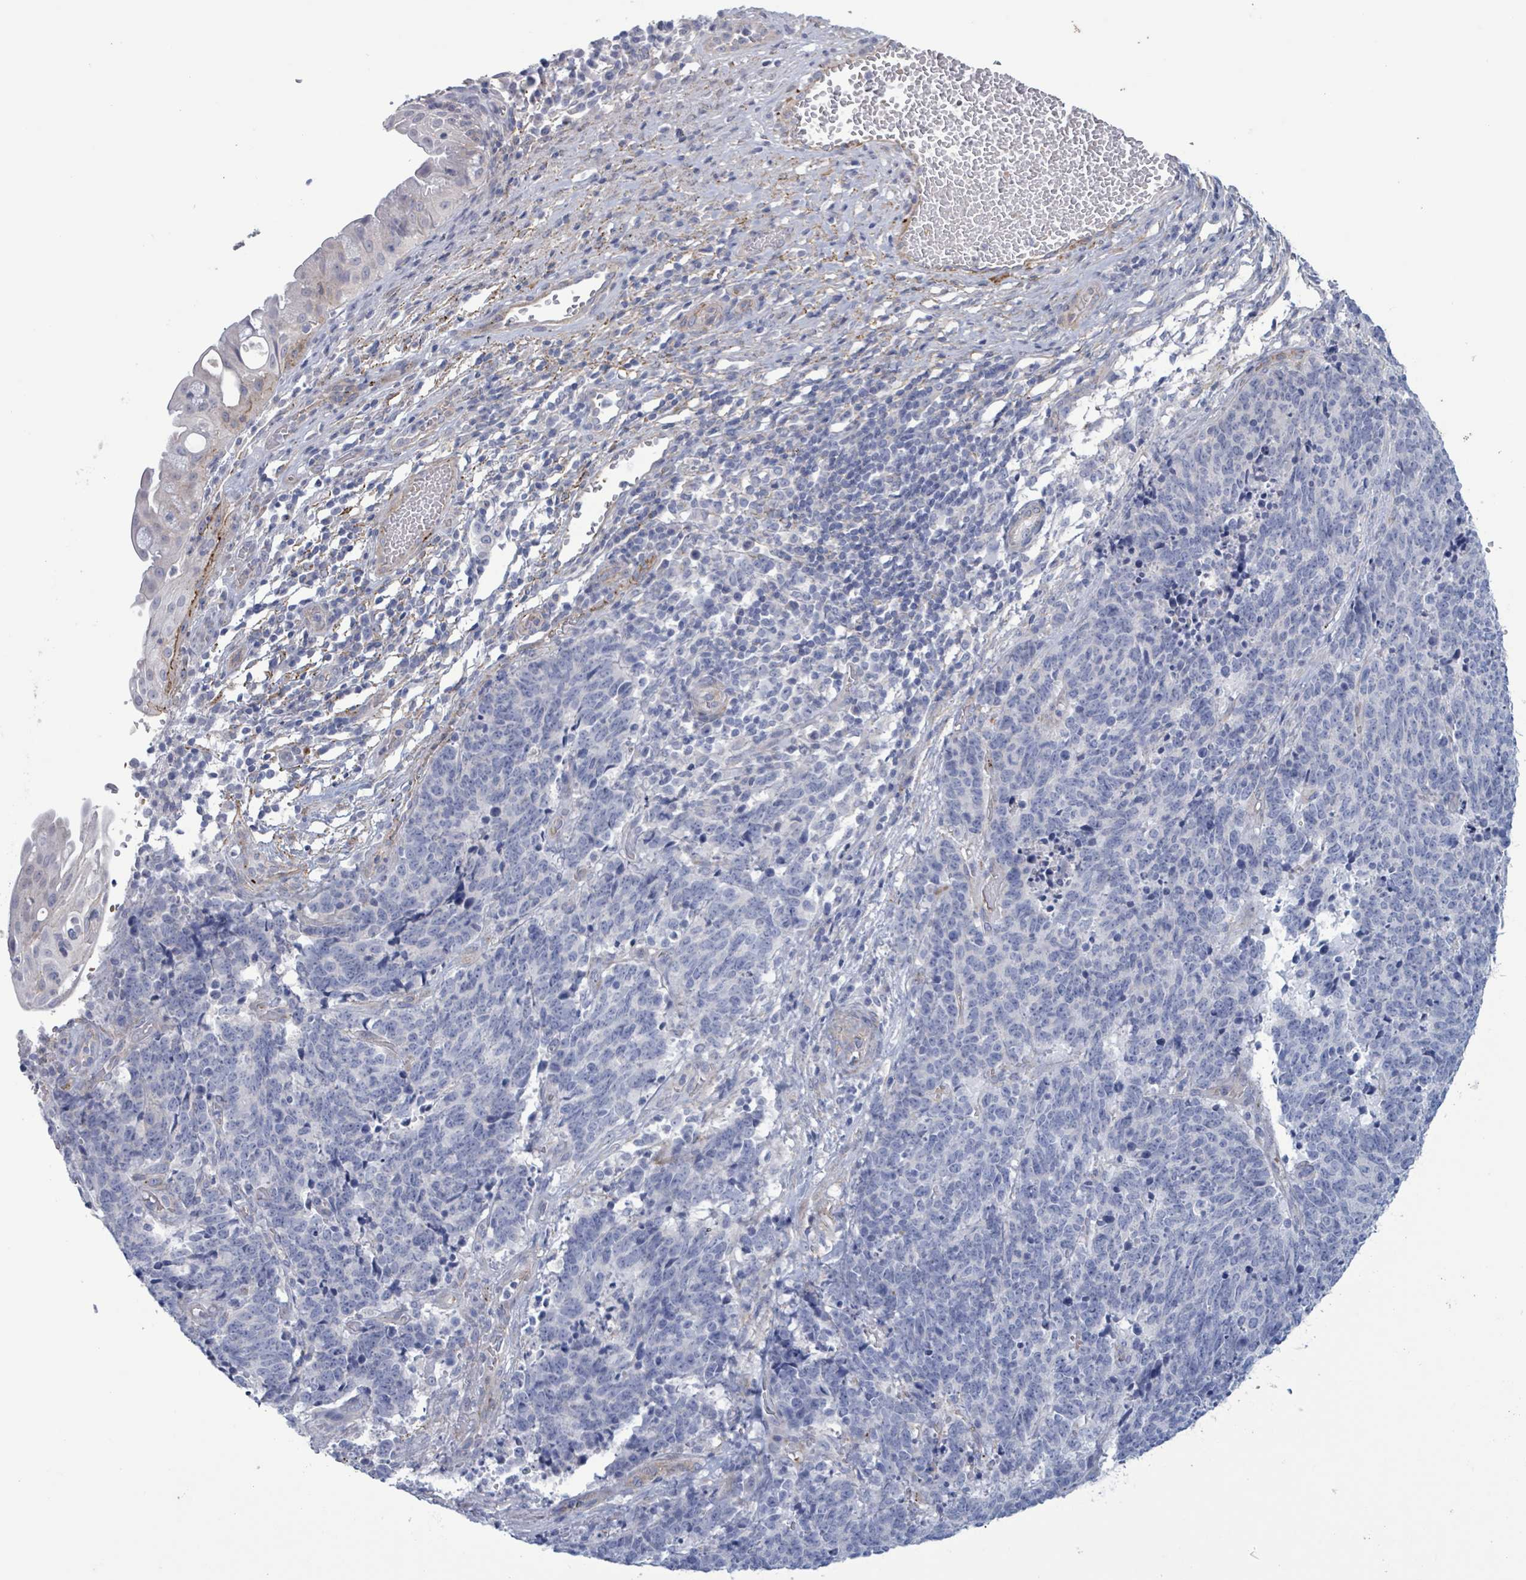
{"staining": {"intensity": "negative", "quantity": "none", "location": "none"}, "tissue": "cervical cancer", "cell_type": "Tumor cells", "image_type": "cancer", "snomed": [{"axis": "morphology", "description": "Squamous cell carcinoma, NOS"}, {"axis": "topography", "description": "Cervix"}], "caption": "A photomicrograph of cervical cancer stained for a protein demonstrates no brown staining in tumor cells.", "gene": "PKLR", "patient": {"sex": "female", "age": 29}}